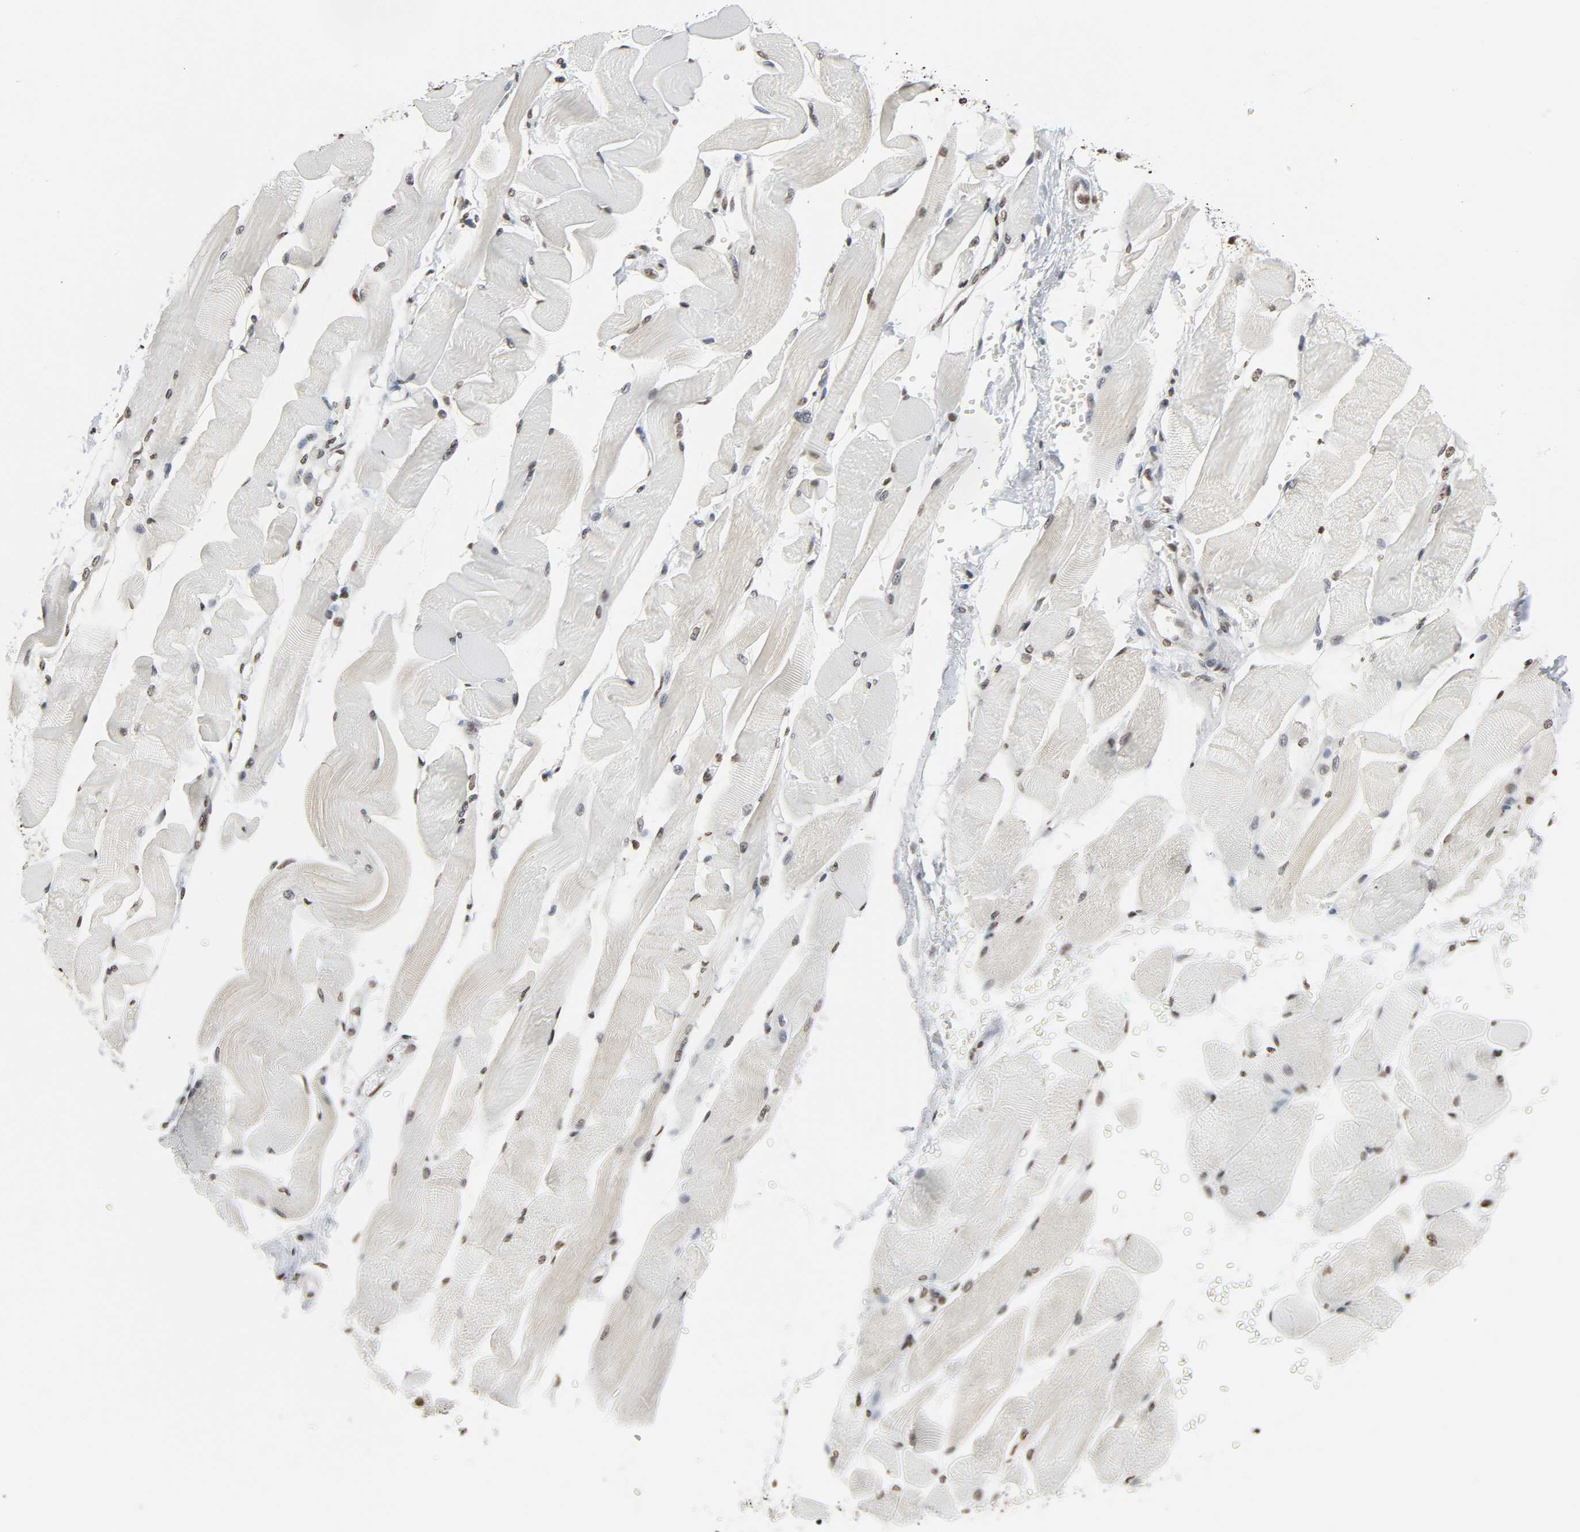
{"staining": {"intensity": "weak", "quantity": ">75%", "location": "nuclear"}, "tissue": "skeletal muscle", "cell_type": "Myocytes", "image_type": "normal", "snomed": [{"axis": "morphology", "description": "Normal tissue, NOS"}, {"axis": "topography", "description": "Skeletal muscle"}, {"axis": "topography", "description": "Peripheral nerve tissue"}], "caption": "Benign skeletal muscle was stained to show a protein in brown. There is low levels of weak nuclear positivity in about >75% of myocytes.", "gene": "ELAVL1", "patient": {"sex": "female", "age": 84}}